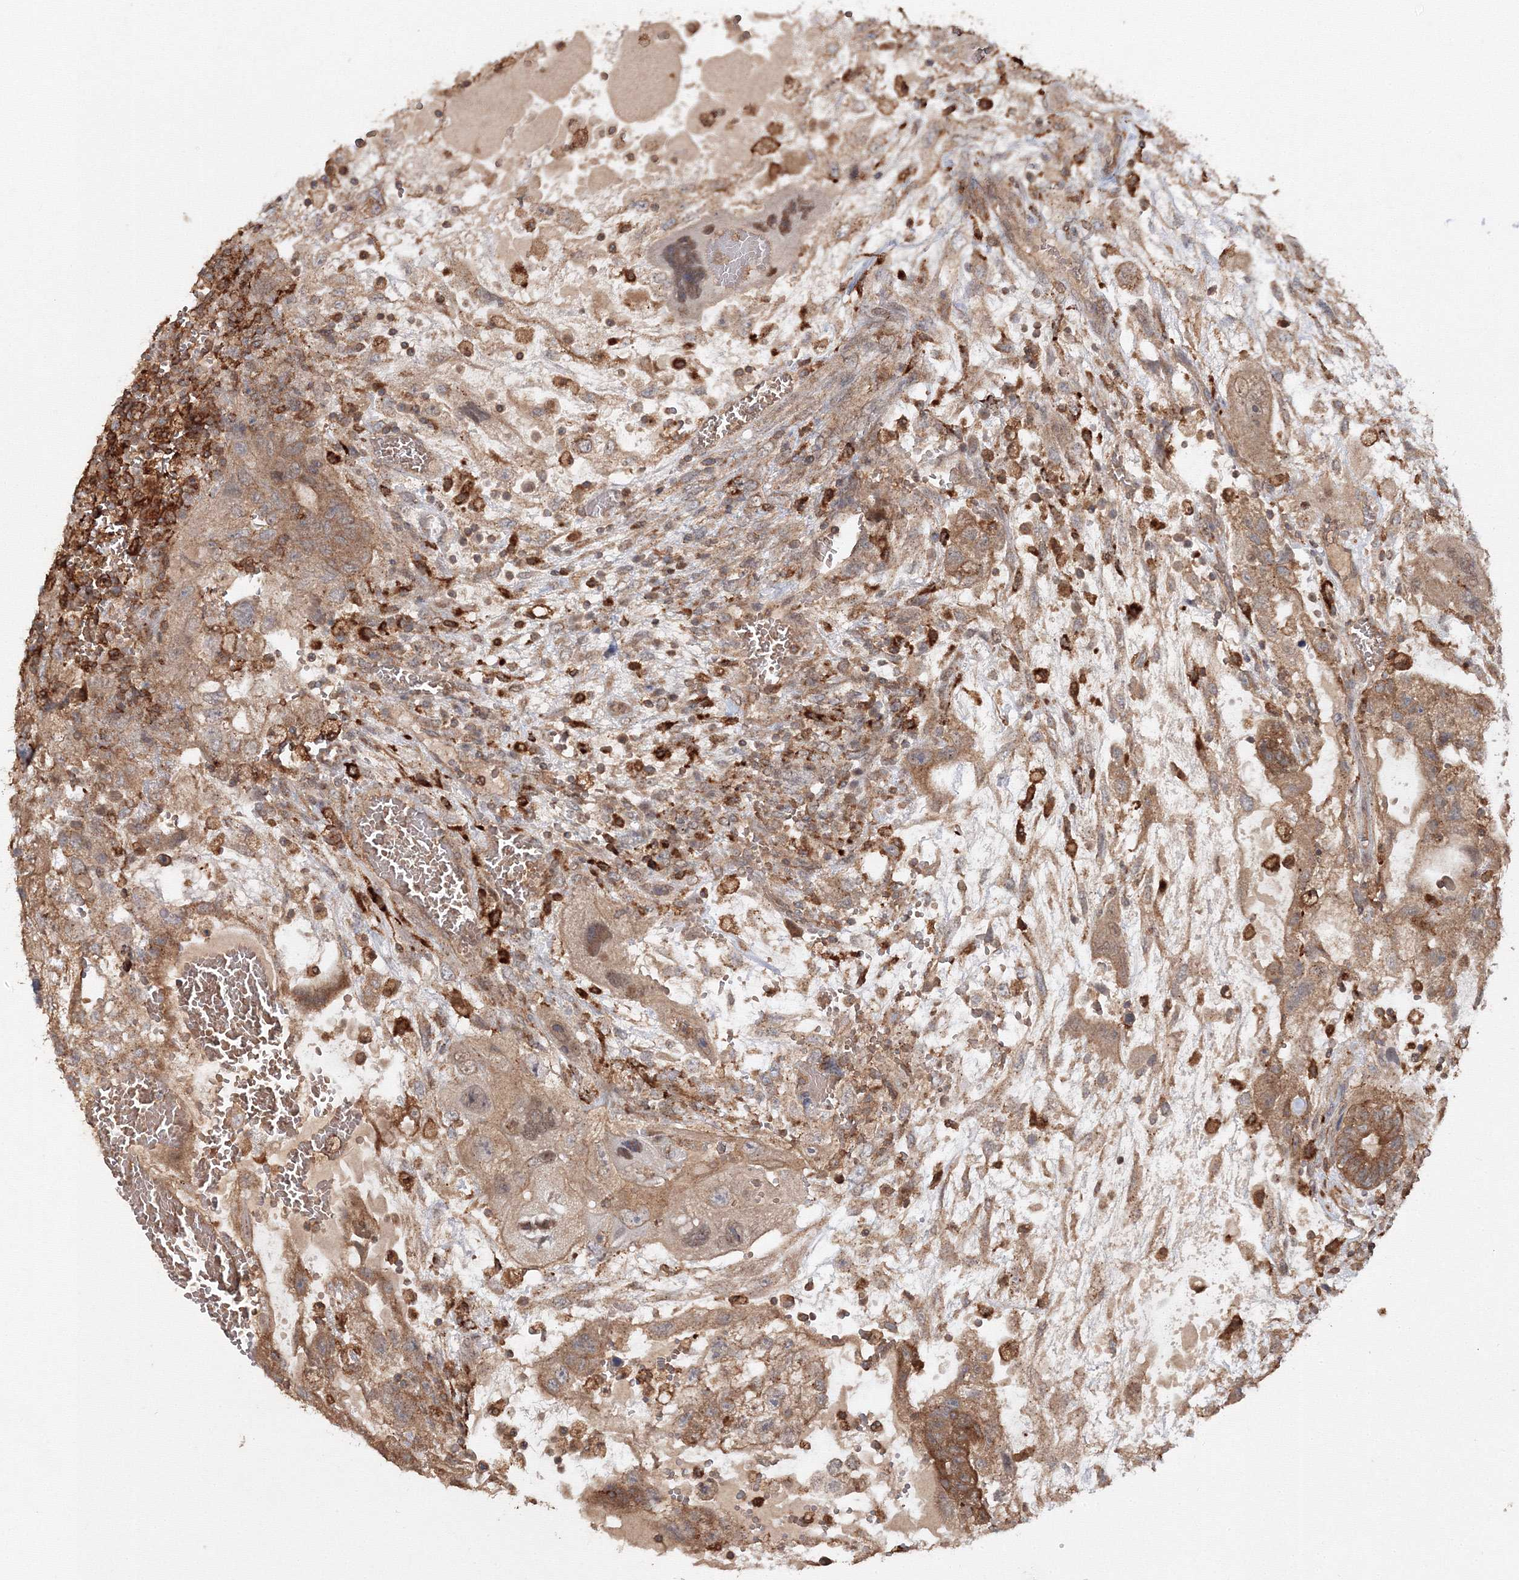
{"staining": {"intensity": "moderate", "quantity": ">75%", "location": "cytoplasmic/membranous"}, "tissue": "testis cancer", "cell_type": "Tumor cells", "image_type": "cancer", "snomed": [{"axis": "morphology", "description": "Carcinoma, Embryonal, NOS"}, {"axis": "topography", "description": "Testis"}], "caption": "Immunohistochemistry photomicrograph of human testis cancer (embryonal carcinoma) stained for a protein (brown), which demonstrates medium levels of moderate cytoplasmic/membranous expression in about >75% of tumor cells.", "gene": "DDO", "patient": {"sex": "male", "age": 36}}